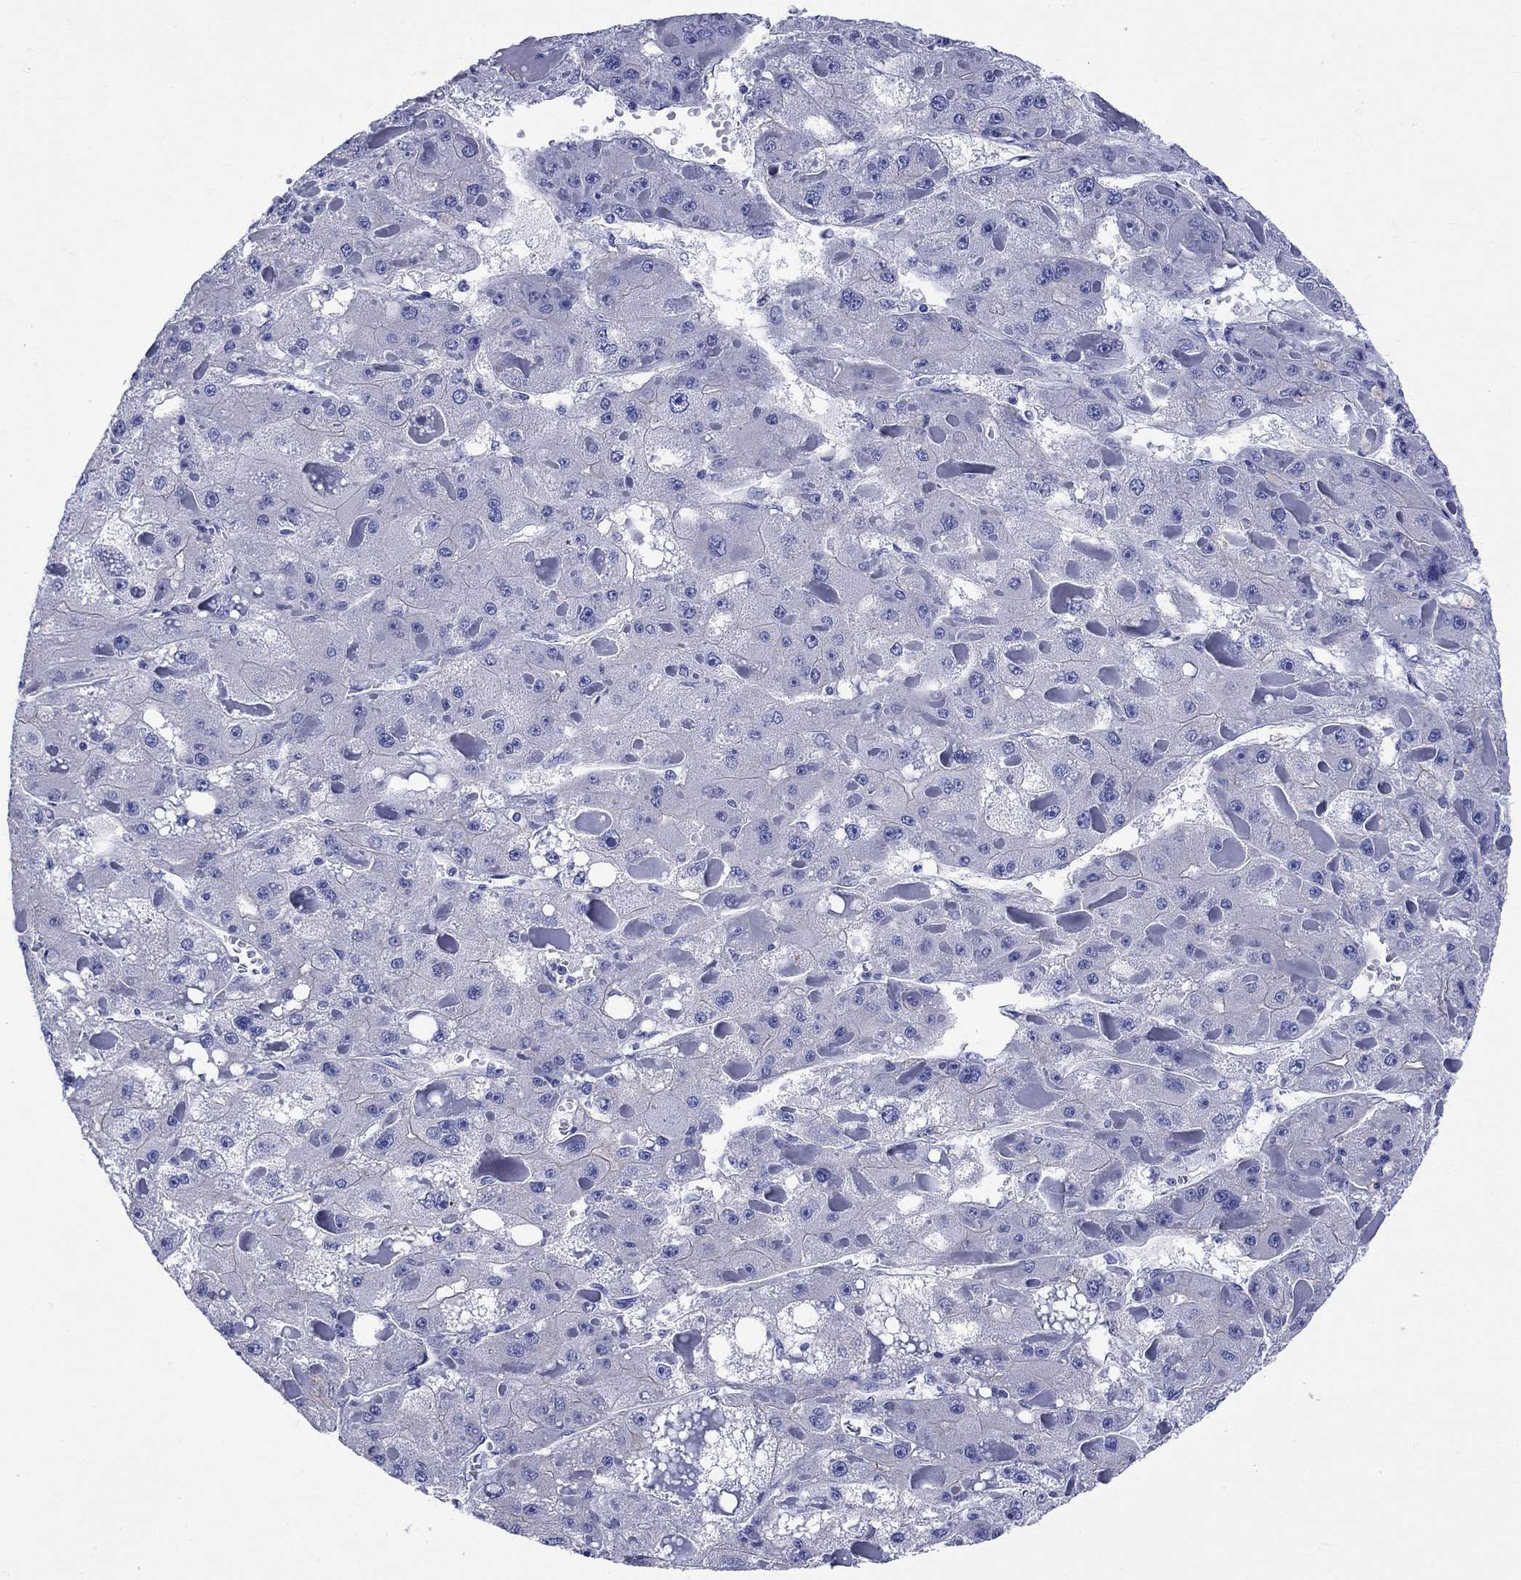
{"staining": {"intensity": "negative", "quantity": "none", "location": "none"}, "tissue": "liver cancer", "cell_type": "Tumor cells", "image_type": "cancer", "snomed": [{"axis": "morphology", "description": "Carcinoma, Hepatocellular, NOS"}, {"axis": "topography", "description": "Liver"}], "caption": "Protein analysis of liver cancer (hepatocellular carcinoma) shows no significant positivity in tumor cells.", "gene": "SLC1A2", "patient": {"sex": "female", "age": 73}}